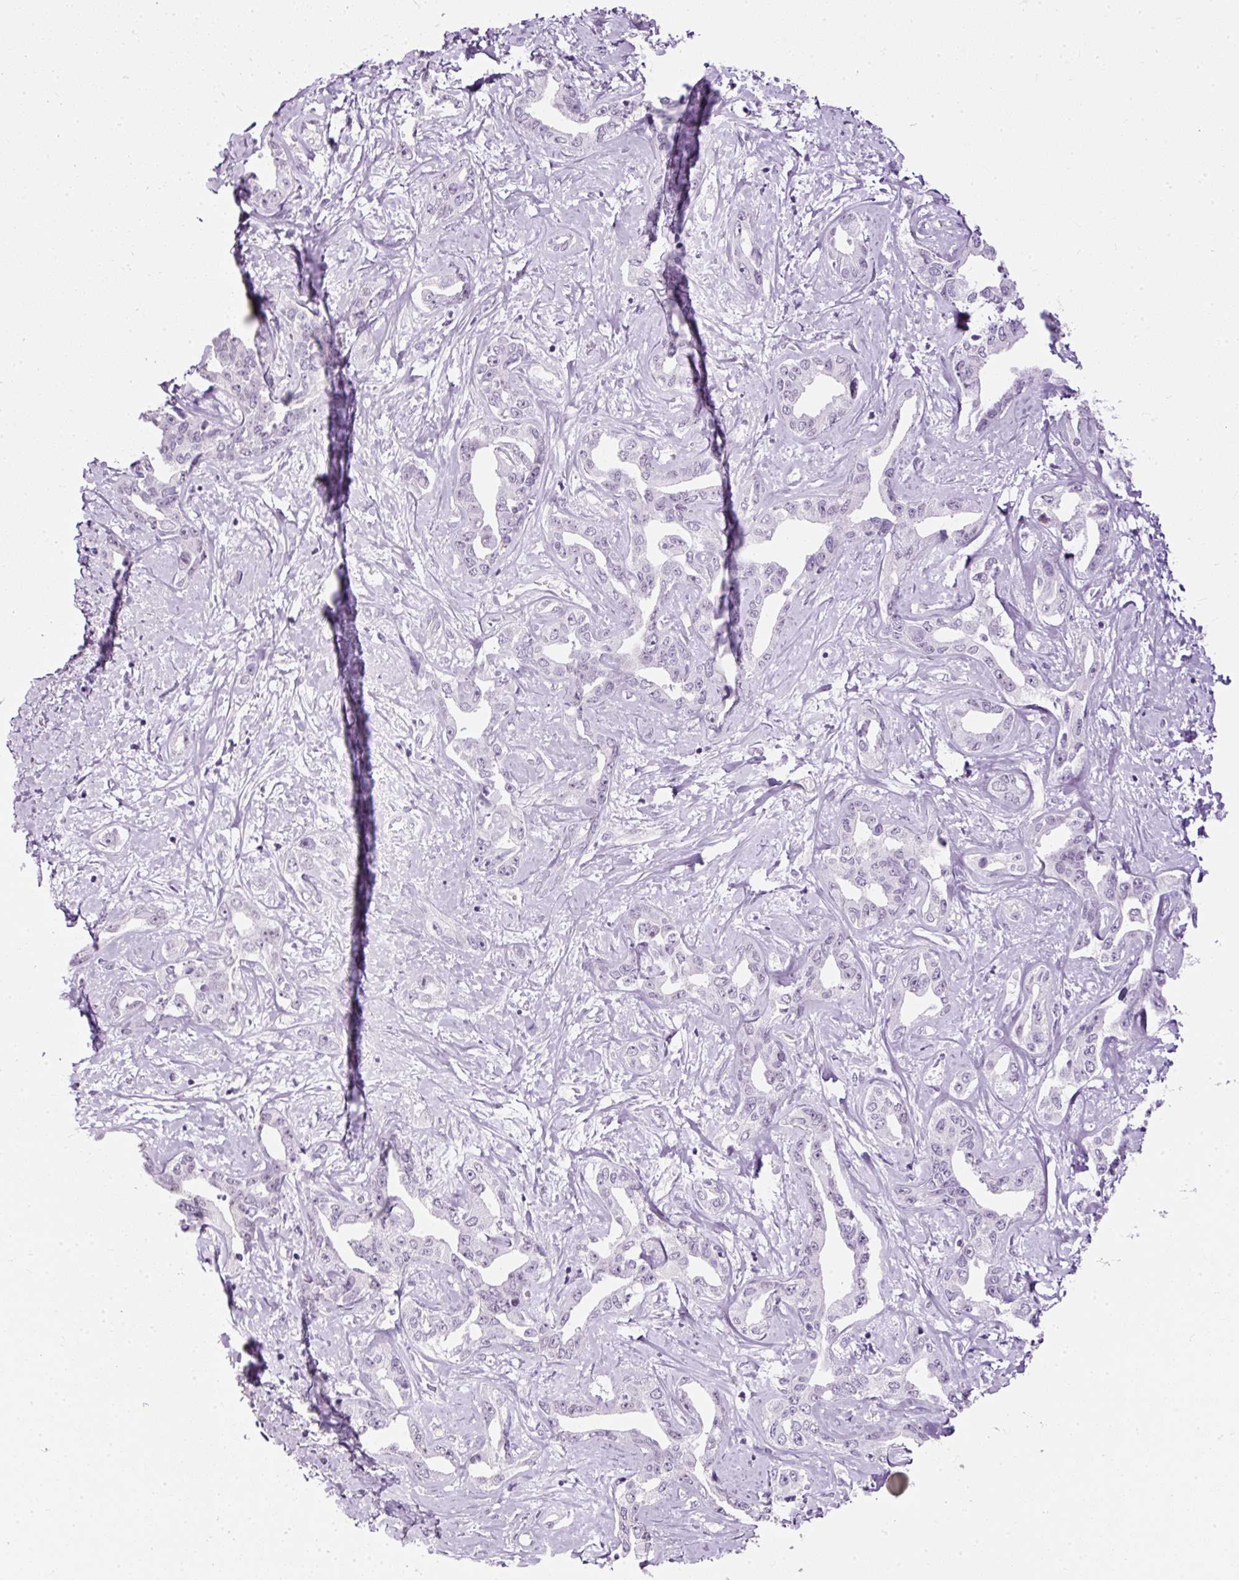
{"staining": {"intensity": "negative", "quantity": "none", "location": "none"}, "tissue": "liver cancer", "cell_type": "Tumor cells", "image_type": "cancer", "snomed": [{"axis": "morphology", "description": "Cholangiocarcinoma"}, {"axis": "topography", "description": "Liver"}], "caption": "This is an IHC image of human liver cancer (cholangiocarcinoma). There is no expression in tumor cells.", "gene": "PDE6B", "patient": {"sex": "male", "age": 59}}